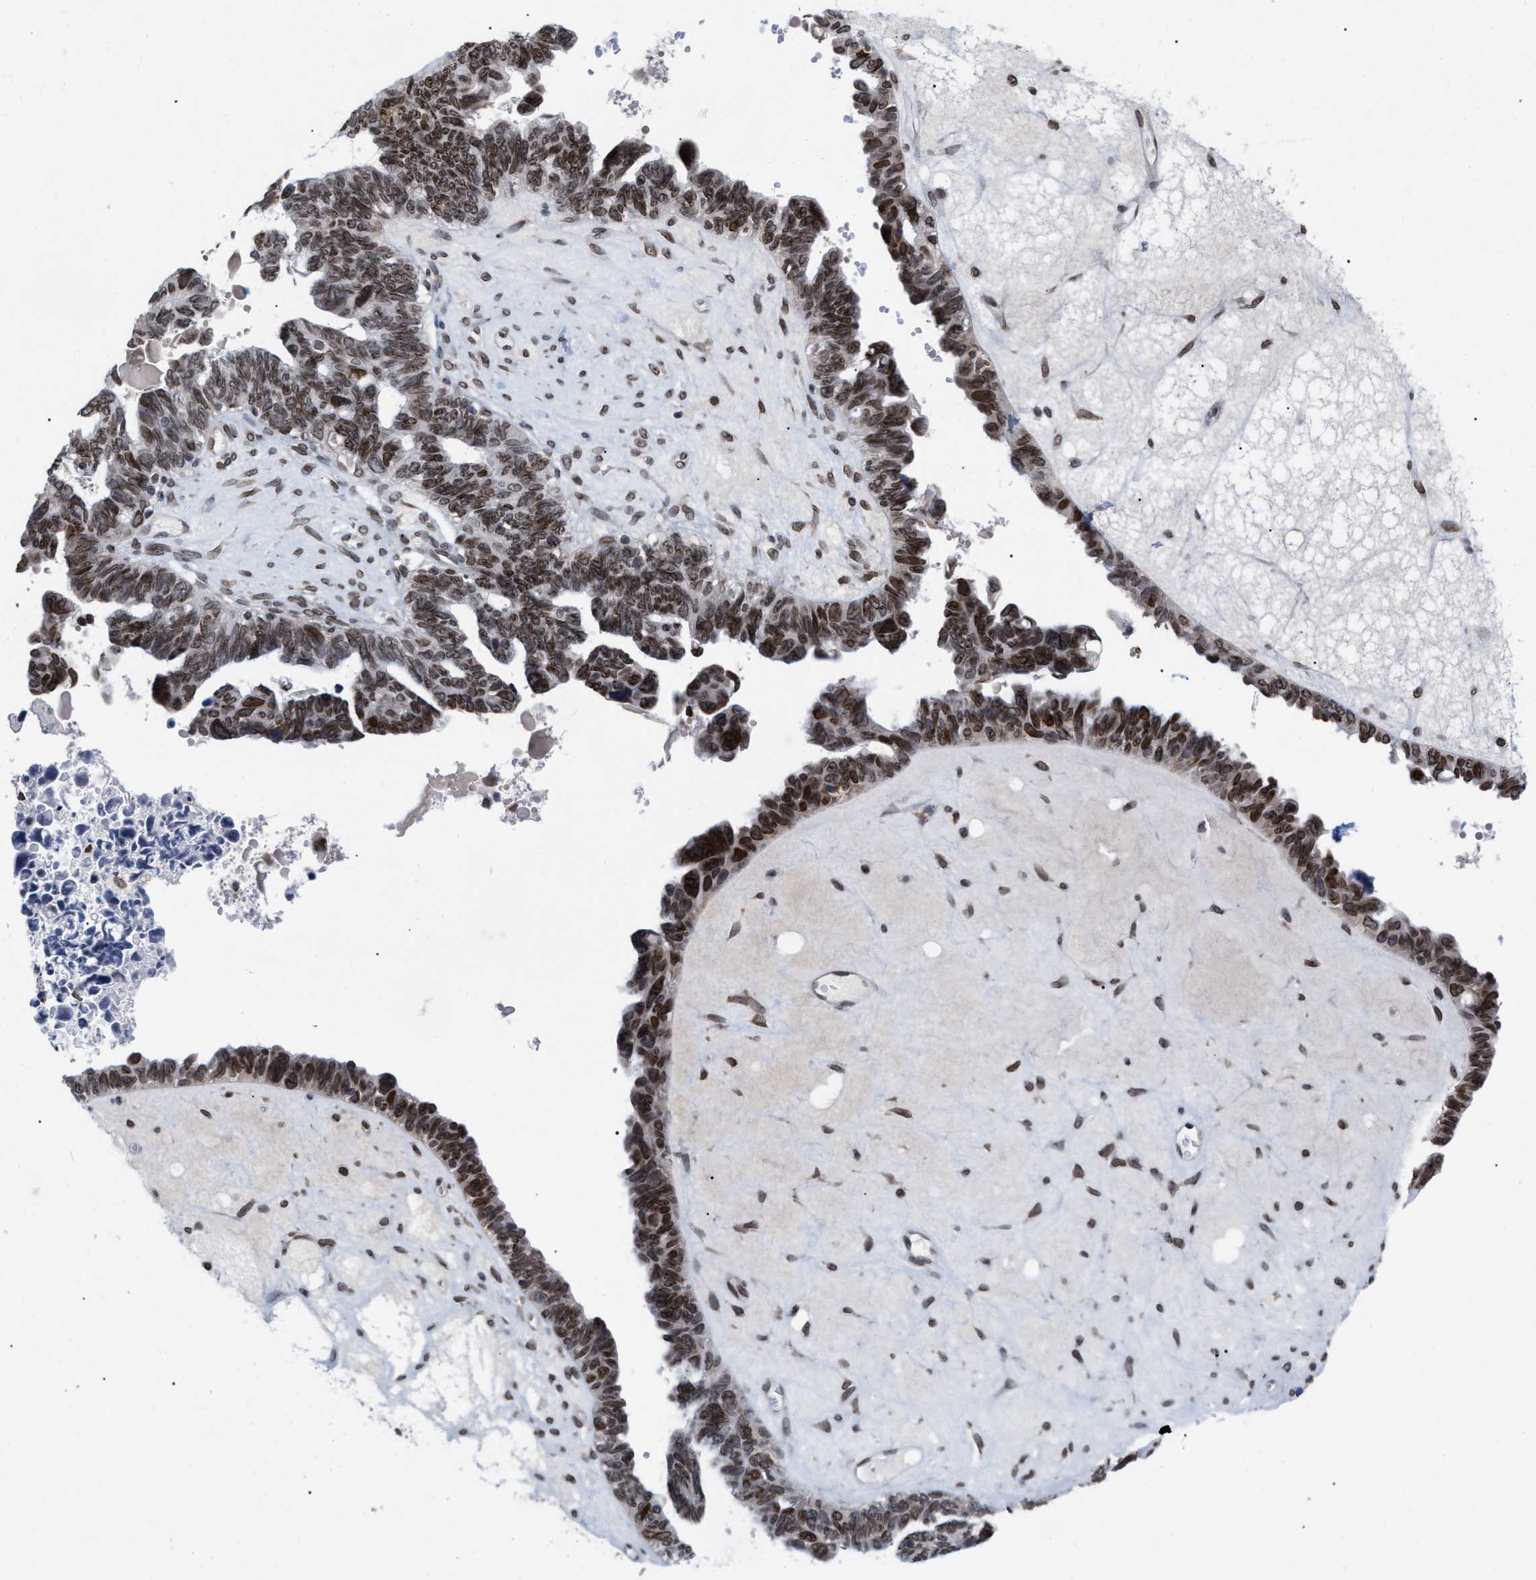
{"staining": {"intensity": "moderate", "quantity": ">75%", "location": "cytoplasmic/membranous,nuclear"}, "tissue": "ovarian cancer", "cell_type": "Tumor cells", "image_type": "cancer", "snomed": [{"axis": "morphology", "description": "Cystadenocarcinoma, serous, NOS"}, {"axis": "topography", "description": "Ovary"}], "caption": "DAB immunohistochemical staining of human ovarian cancer shows moderate cytoplasmic/membranous and nuclear protein staining in about >75% of tumor cells.", "gene": "TPR", "patient": {"sex": "female", "age": 79}}